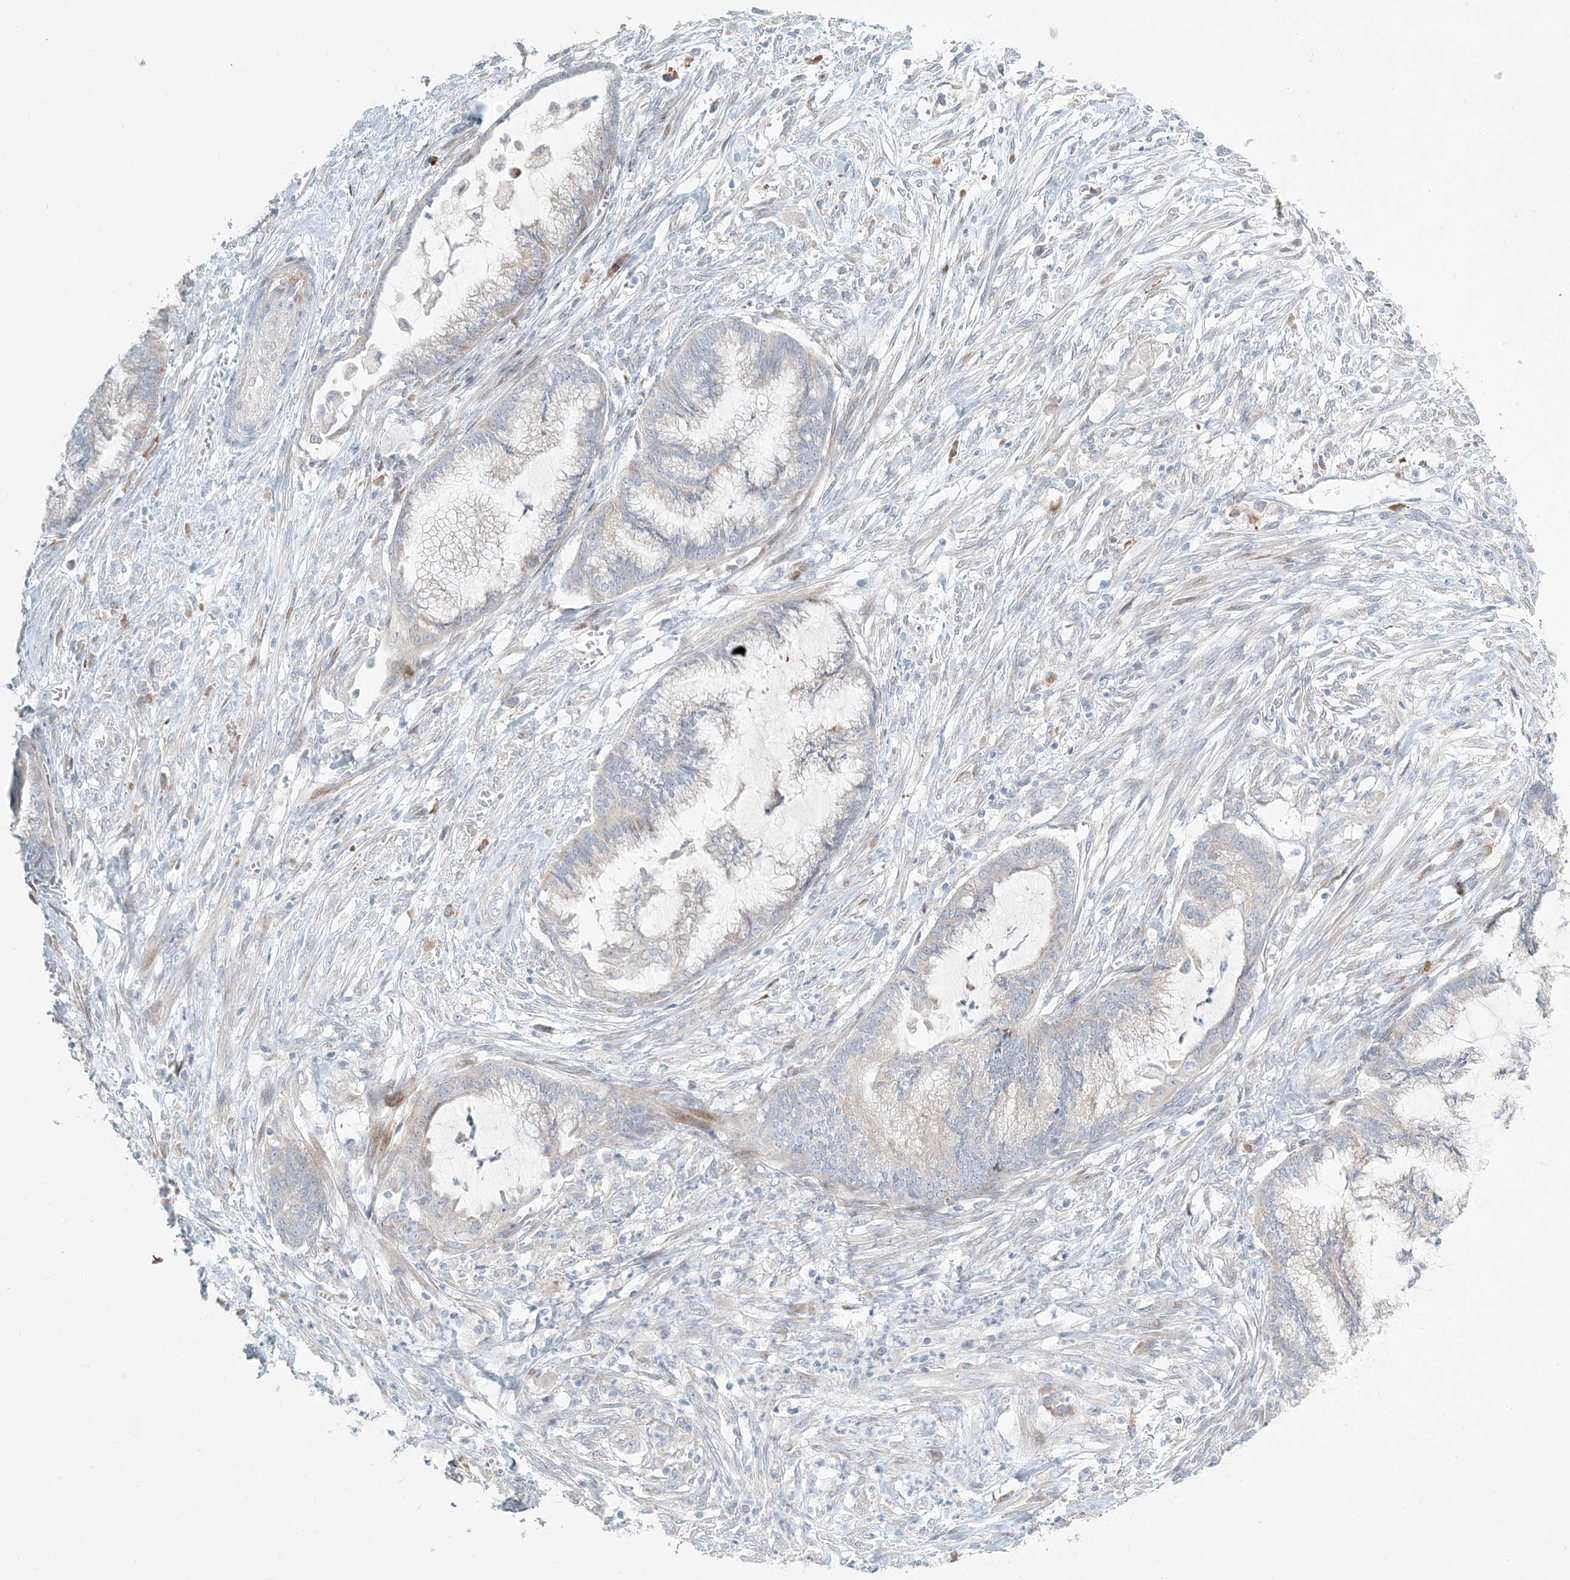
{"staining": {"intensity": "negative", "quantity": "none", "location": "none"}, "tissue": "endometrial cancer", "cell_type": "Tumor cells", "image_type": "cancer", "snomed": [{"axis": "morphology", "description": "Adenocarcinoma, NOS"}, {"axis": "topography", "description": "Endometrium"}], "caption": "There is no significant staining in tumor cells of endometrial cancer (adenocarcinoma).", "gene": "ZNF385D", "patient": {"sex": "female", "age": 86}}